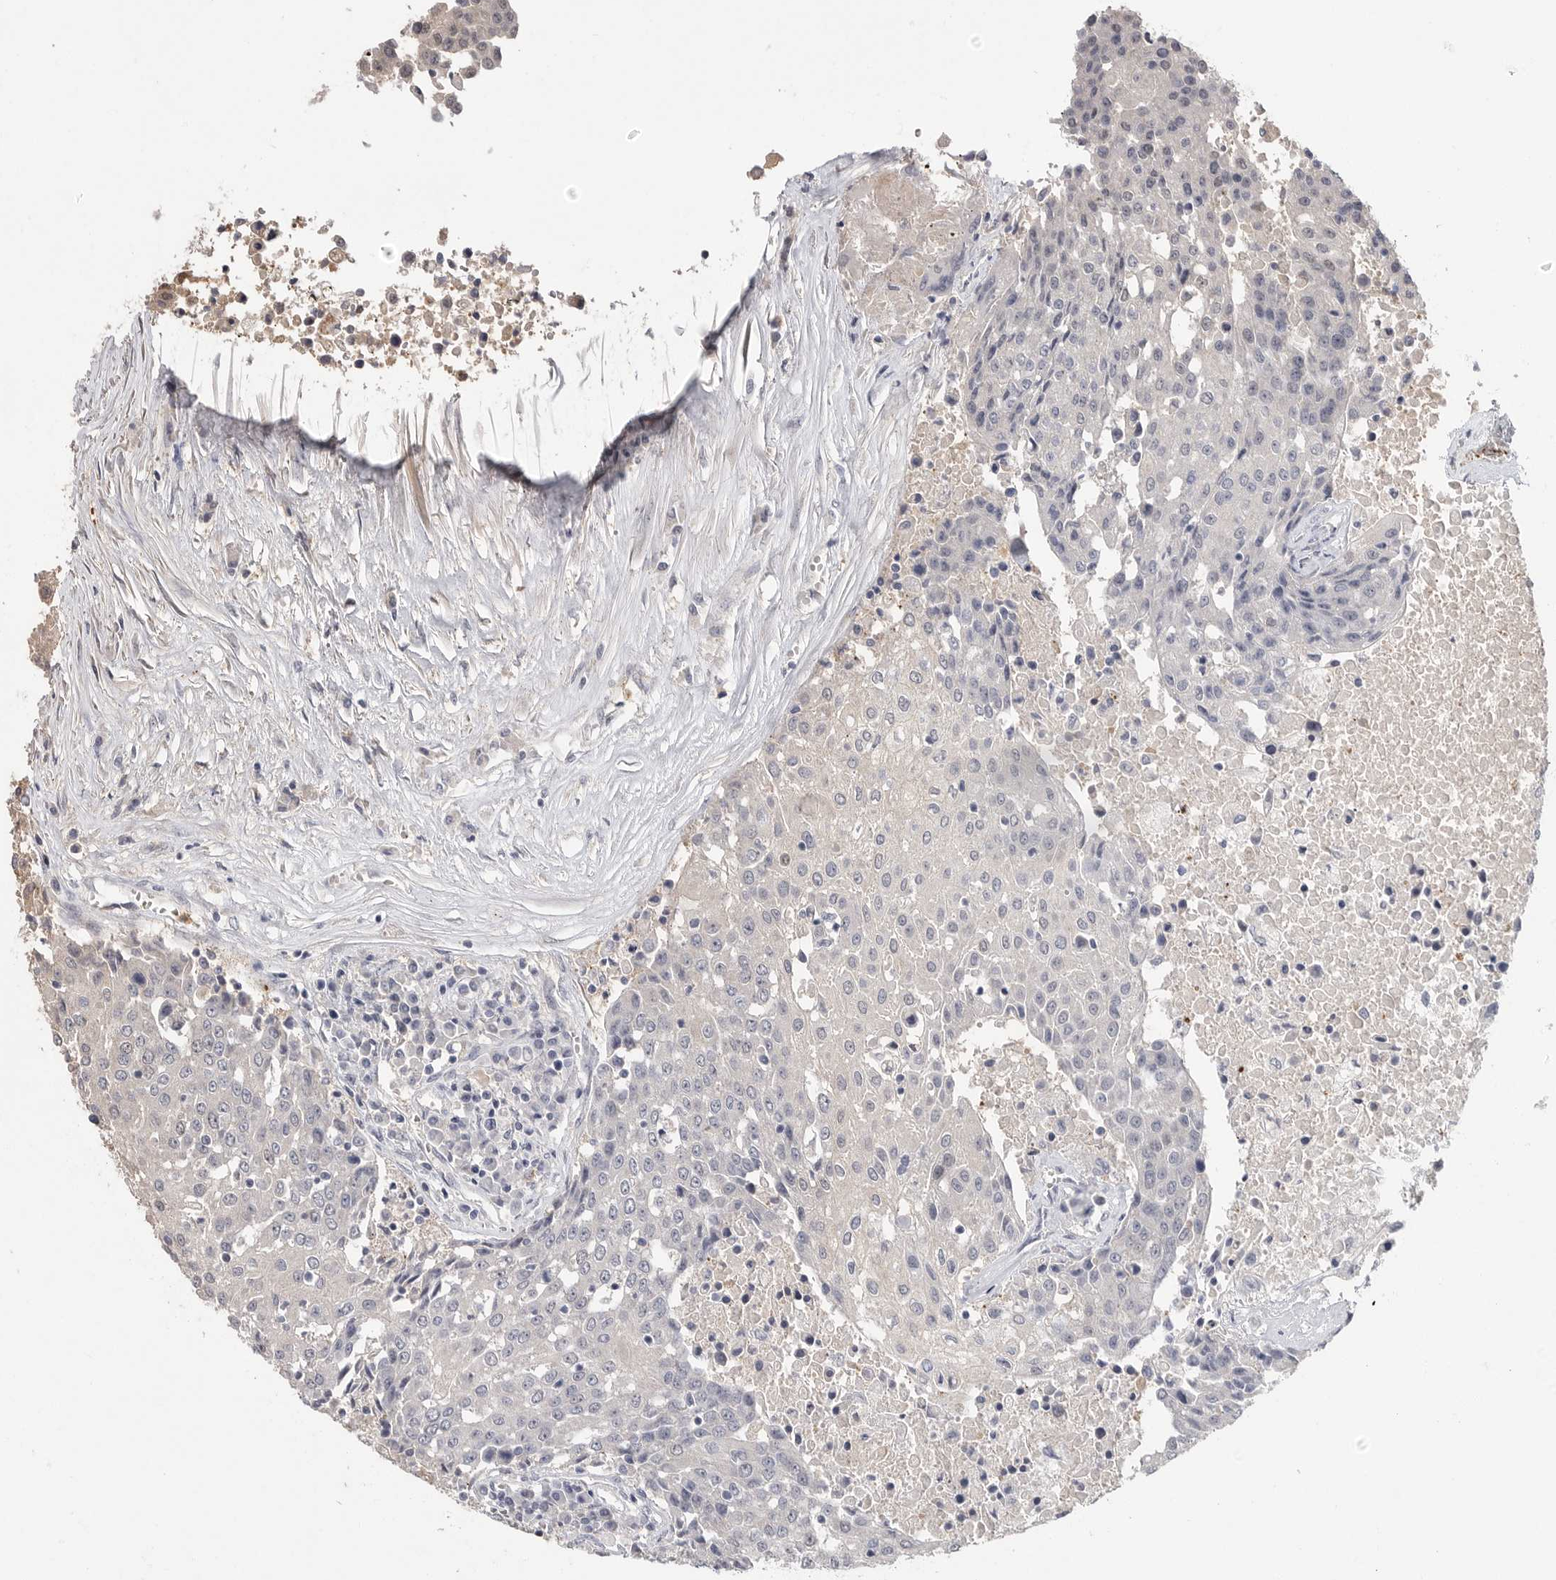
{"staining": {"intensity": "negative", "quantity": "none", "location": "none"}, "tissue": "urothelial cancer", "cell_type": "Tumor cells", "image_type": "cancer", "snomed": [{"axis": "morphology", "description": "Urothelial carcinoma, High grade"}, {"axis": "topography", "description": "Urinary bladder"}], "caption": "Immunohistochemistry (IHC) histopathology image of neoplastic tissue: human urothelial cancer stained with DAB (3,3'-diaminobenzidine) exhibits no significant protein positivity in tumor cells.", "gene": "VN1R4", "patient": {"sex": "female", "age": 85}}